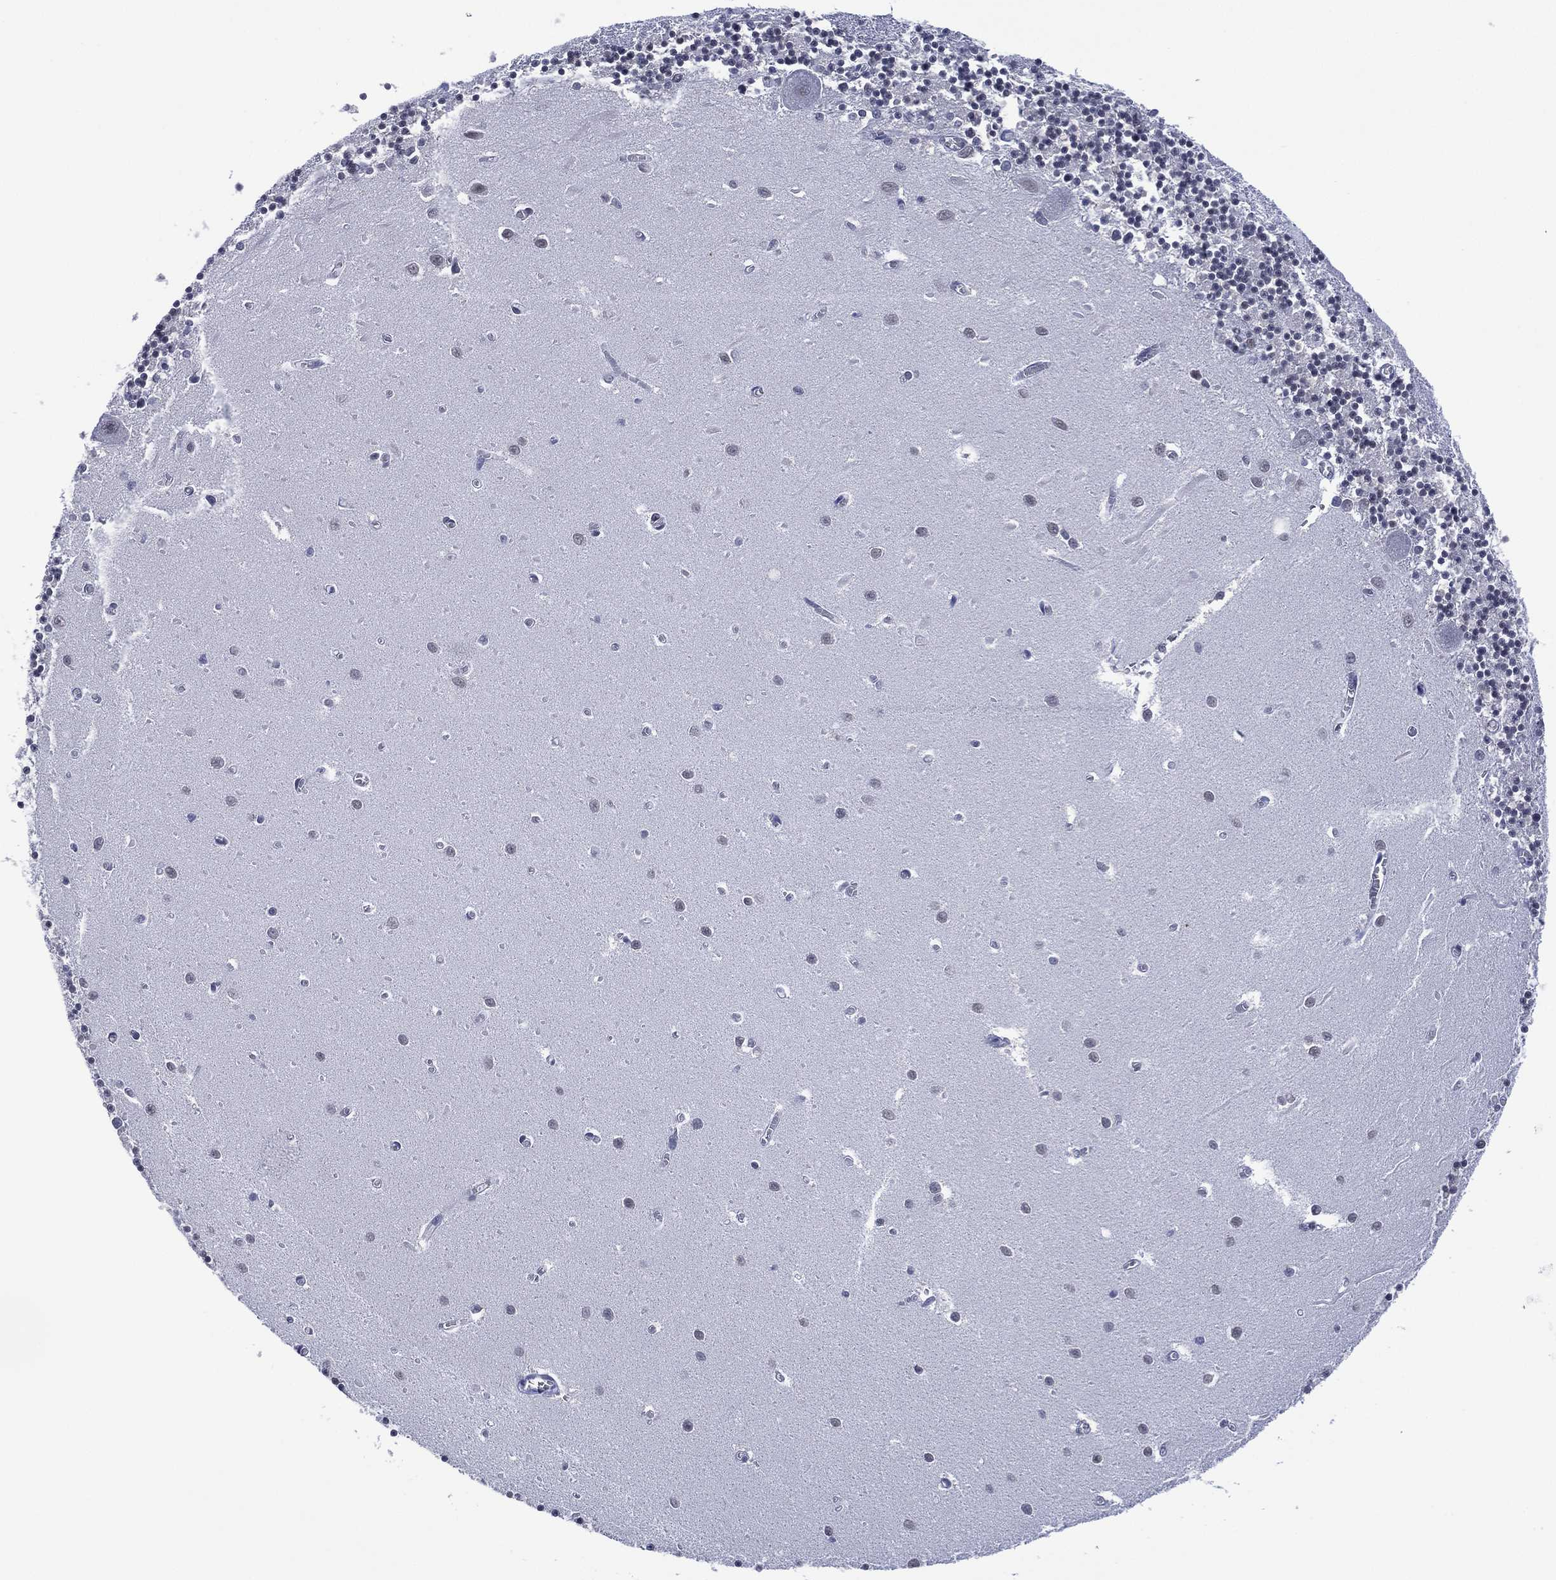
{"staining": {"intensity": "negative", "quantity": "none", "location": "none"}, "tissue": "cerebellum", "cell_type": "Cells in granular layer", "image_type": "normal", "snomed": [{"axis": "morphology", "description": "Normal tissue, NOS"}, {"axis": "topography", "description": "Cerebellum"}], "caption": "Immunohistochemistry (IHC) of normal cerebellum demonstrates no staining in cells in granular layer. (DAB immunohistochemistry (IHC), high magnification).", "gene": "DPP4", "patient": {"sex": "female", "age": 64}}